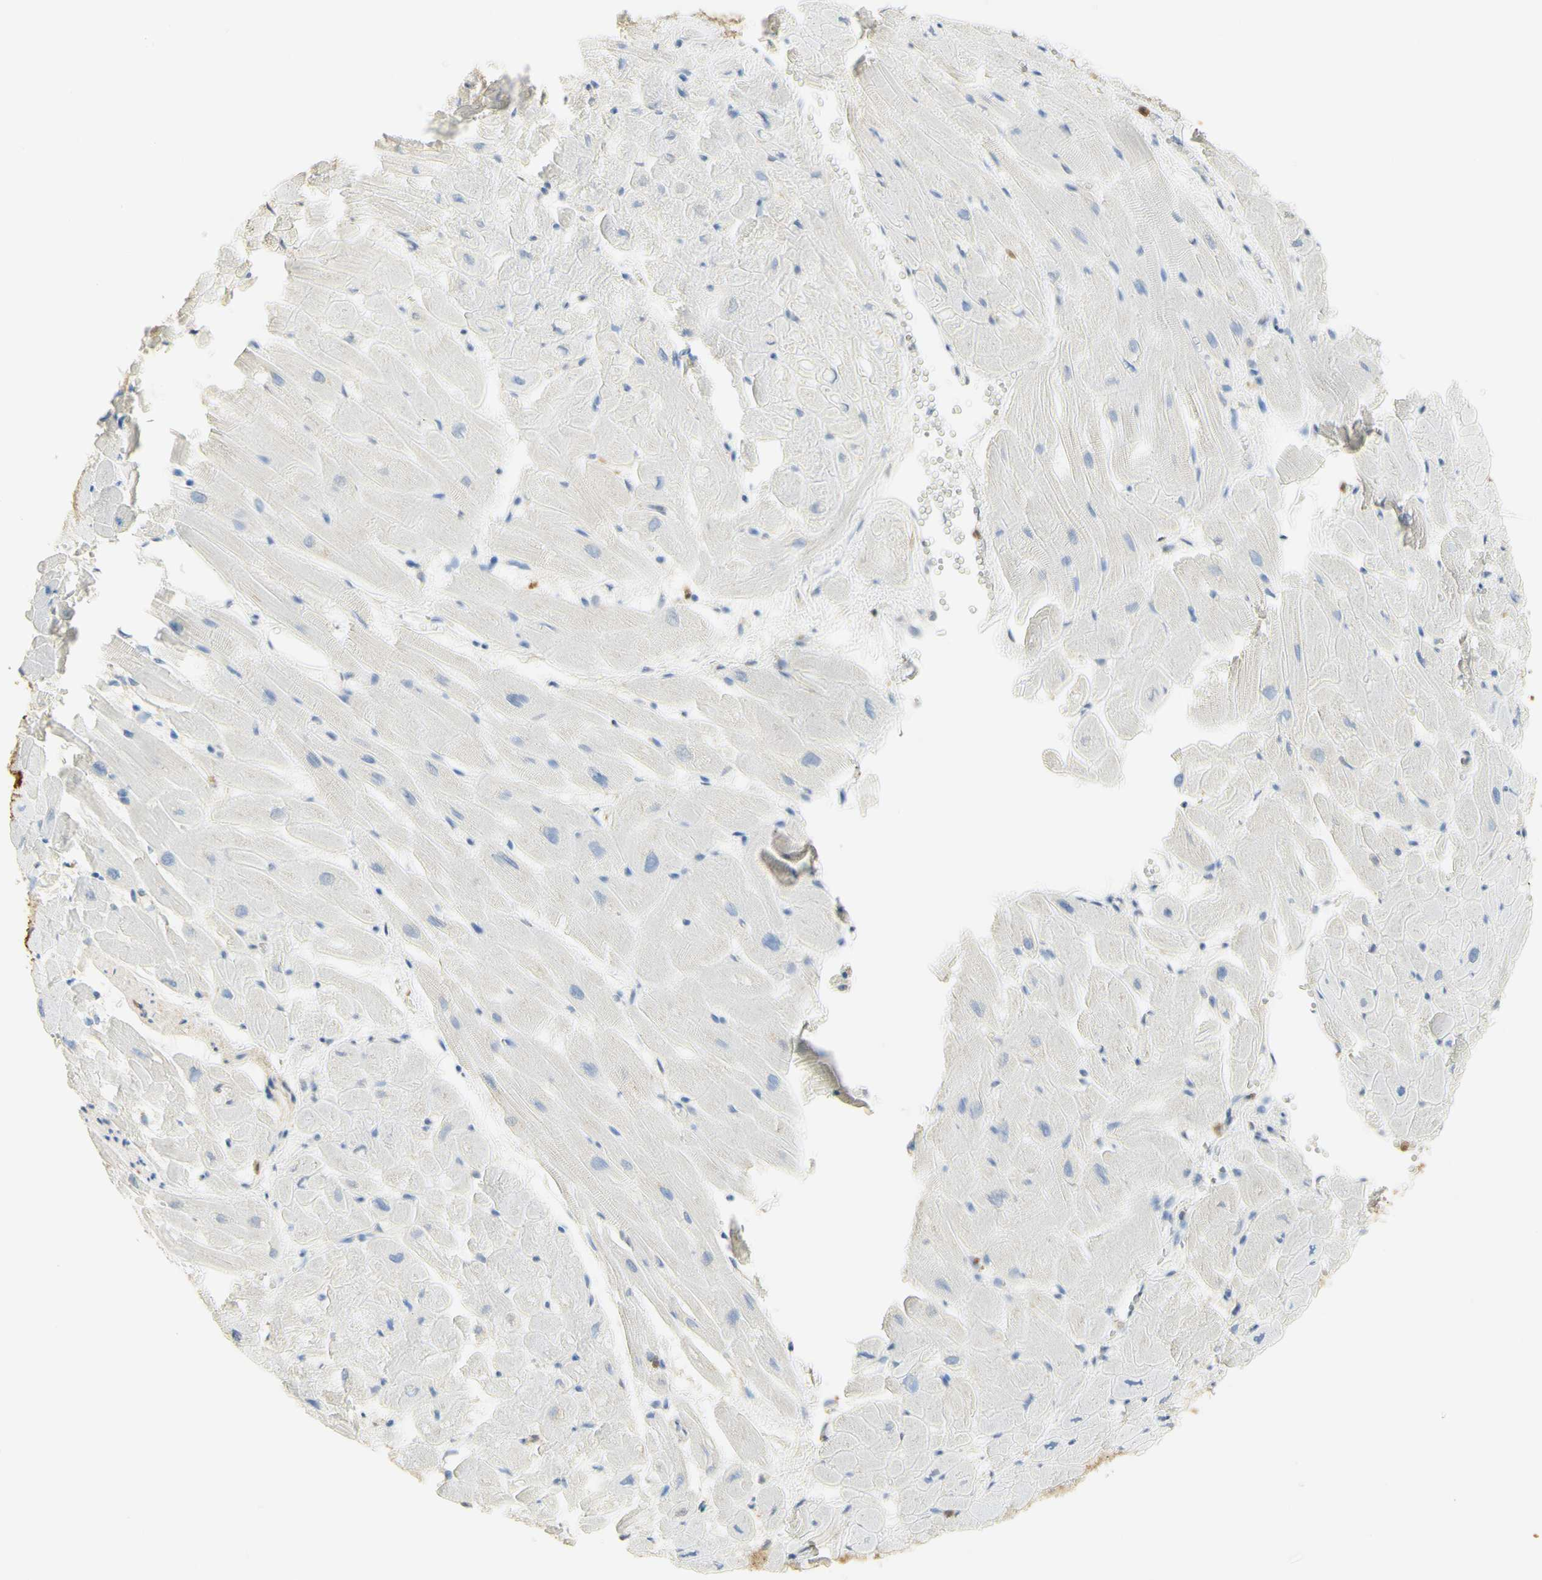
{"staining": {"intensity": "negative", "quantity": "none", "location": "none"}, "tissue": "heart muscle", "cell_type": "Cardiomyocytes", "image_type": "normal", "snomed": [{"axis": "morphology", "description": "Normal tissue, NOS"}, {"axis": "topography", "description": "Heart"}], "caption": "Micrograph shows no significant protein expression in cardiomyocytes of unremarkable heart muscle.", "gene": "PAK1", "patient": {"sex": "female", "age": 19}}